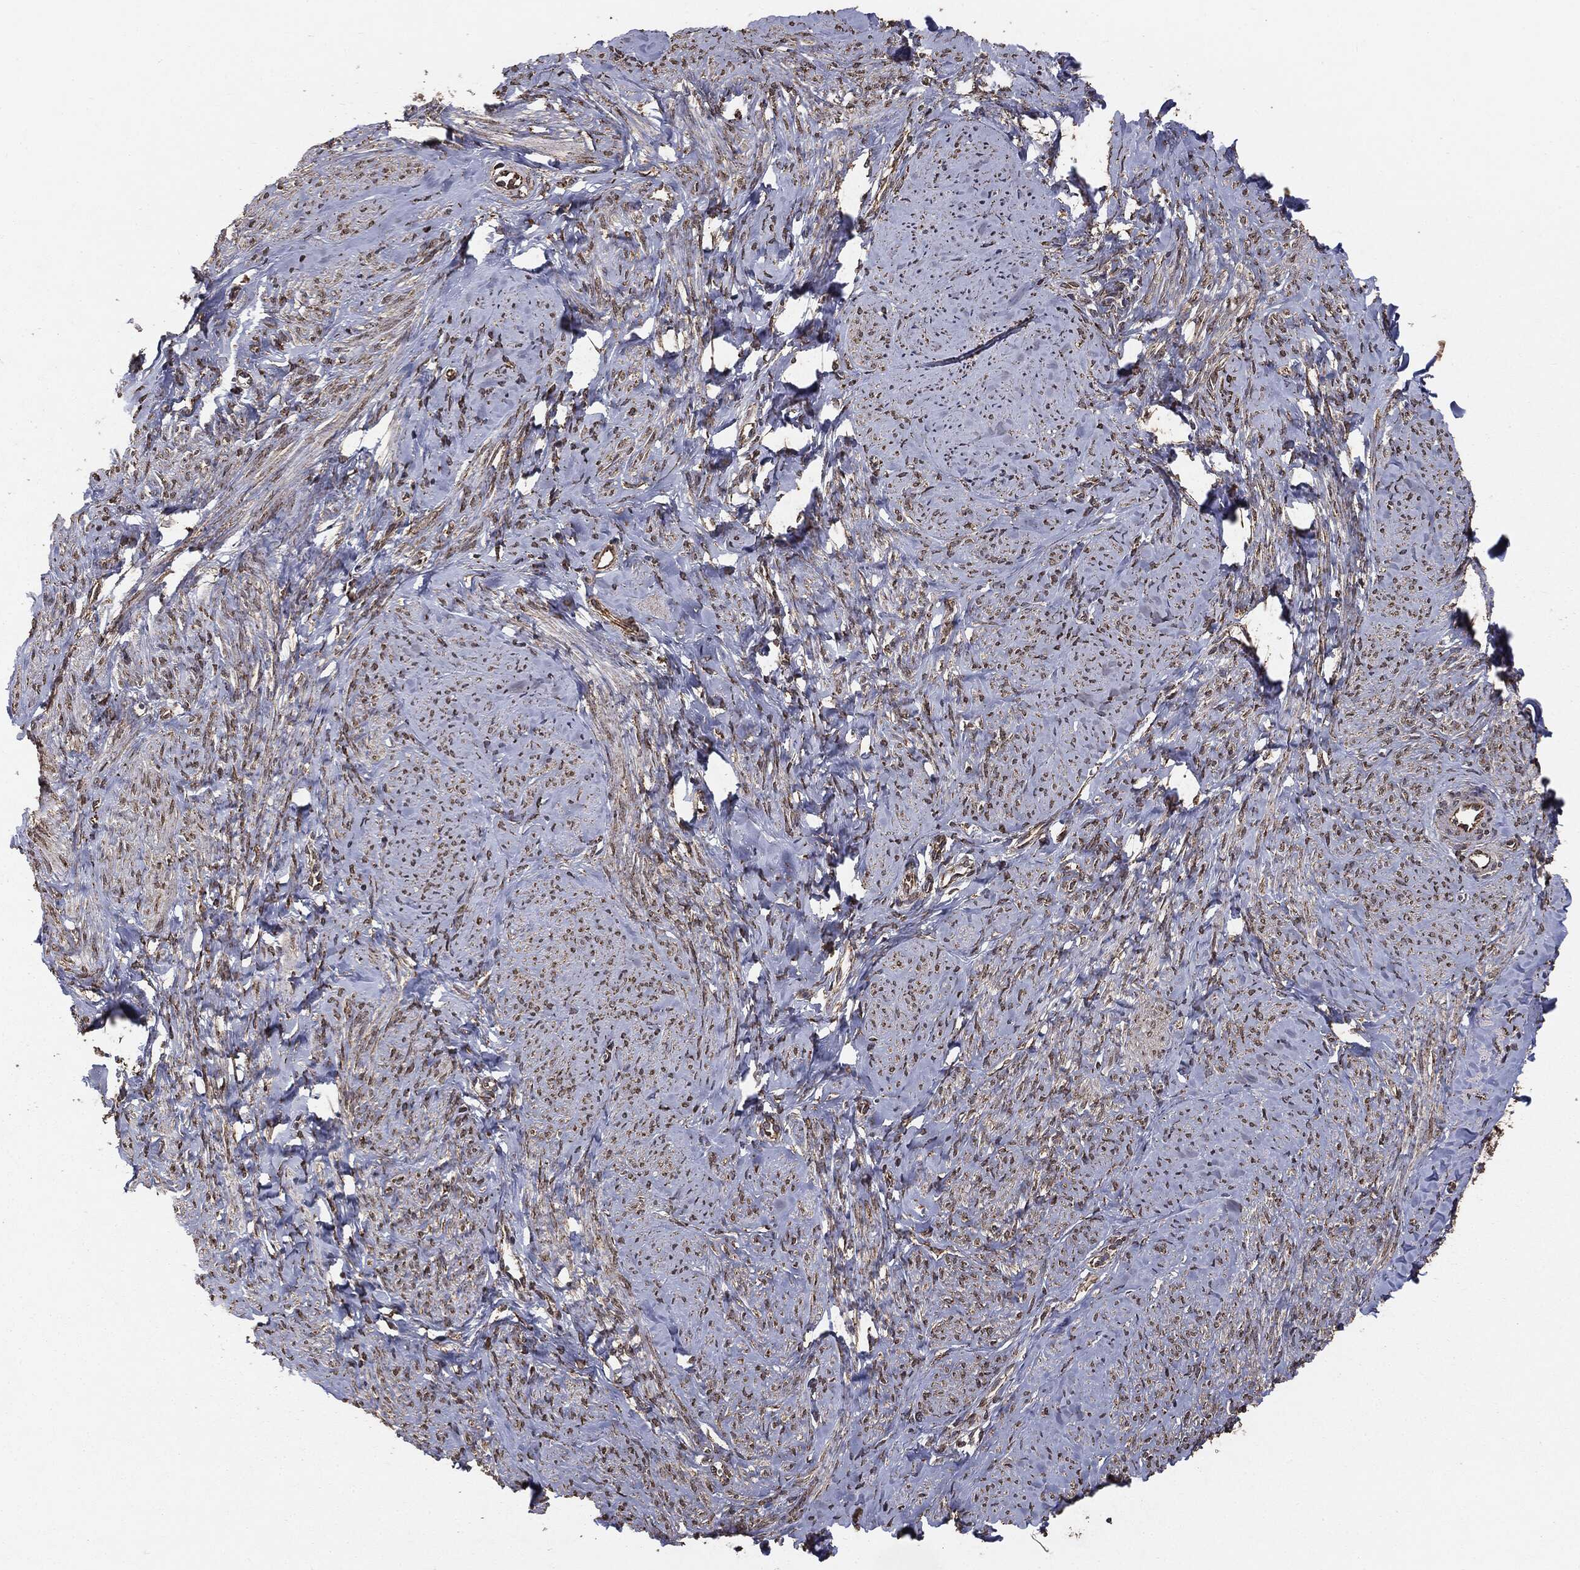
{"staining": {"intensity": "negative", "quantity": "none", "location": "none"}, "tissue": "smooth muscle", "cell_type": "Smooth muscle cells", "image_type": "normal", "snomed": [{"axis": "morphology", "description": "Normal tissue, NOS"}, {"axis": "topography", "description": "Smooth muscle"}], "caption": "A high-resolution micrograph shows immunohistochemistry (IHC) staining of normal smooth muscle, which shows no significant positivity in smooth muscle cells. (DAB immunohistochemistry (IHC) visualized using brightfield microscopy, high magnification).", "gene": "MTOR", "patient": {"sex": "female", "age": 48}}